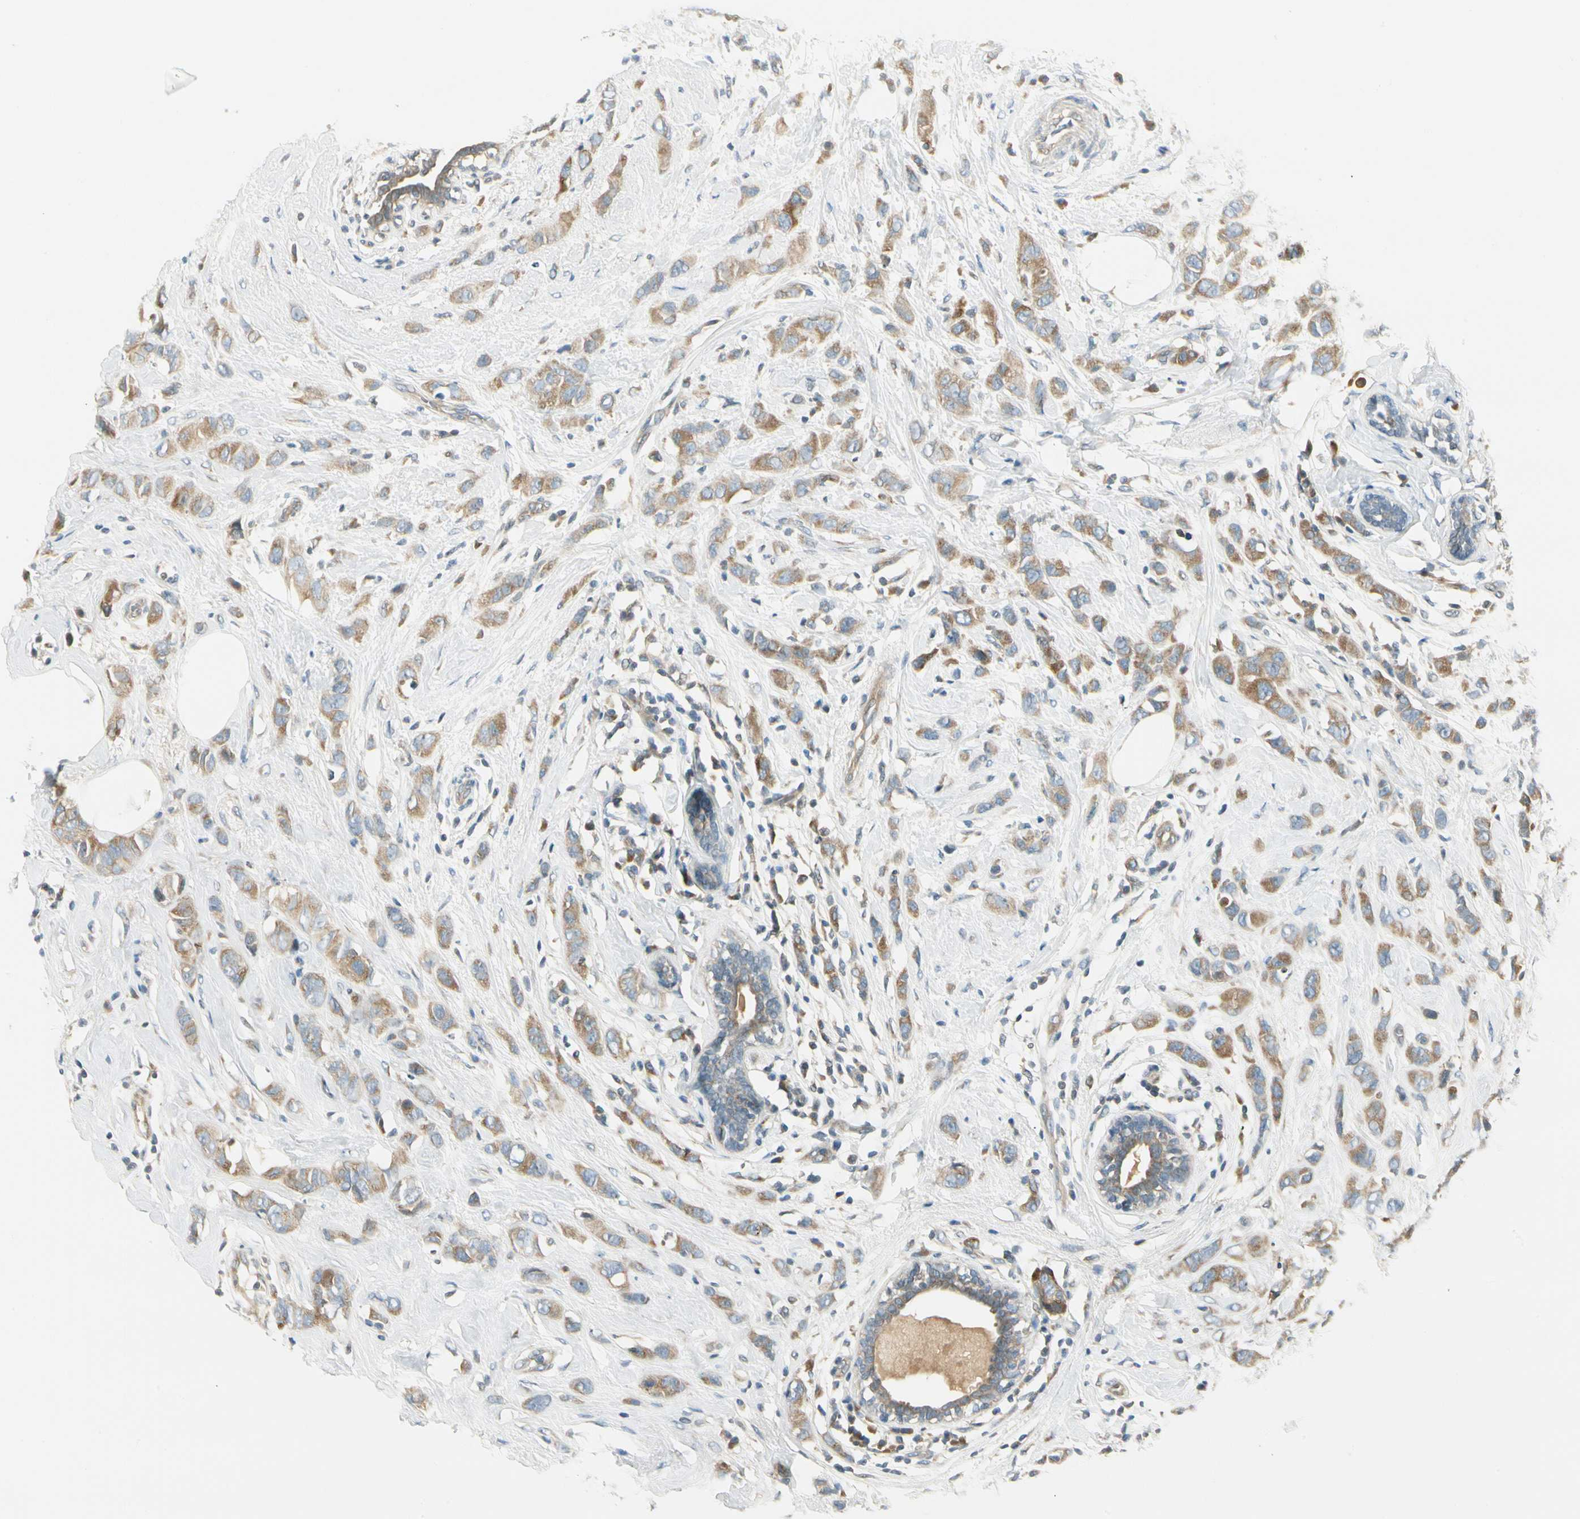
{"staining": {"intensity": "moderate", "quantity": ">75%", "location": "cytoplasmic/membranous"}, "tissue": "breast cancer", "cell_type": "Tumor cells", "image_type": "cancer", "snomed": [{"axis": "morphology", "description": "Normal tissue, NOS"}, {"axis": "morphology", "description": "Duct carcinoma"}, {"axis": "topography", "description": "Breast"}], "caption": "Immunohistochemistry (IHC) (DAB) staining of invasive ductal carcinoma (breast) exhibits moderate cytoplasmic/membranous protein positivity in approximately >75% of tumor cells.", "gene": "BNIP1", "patient": {"sex": "female", "age": 50}}